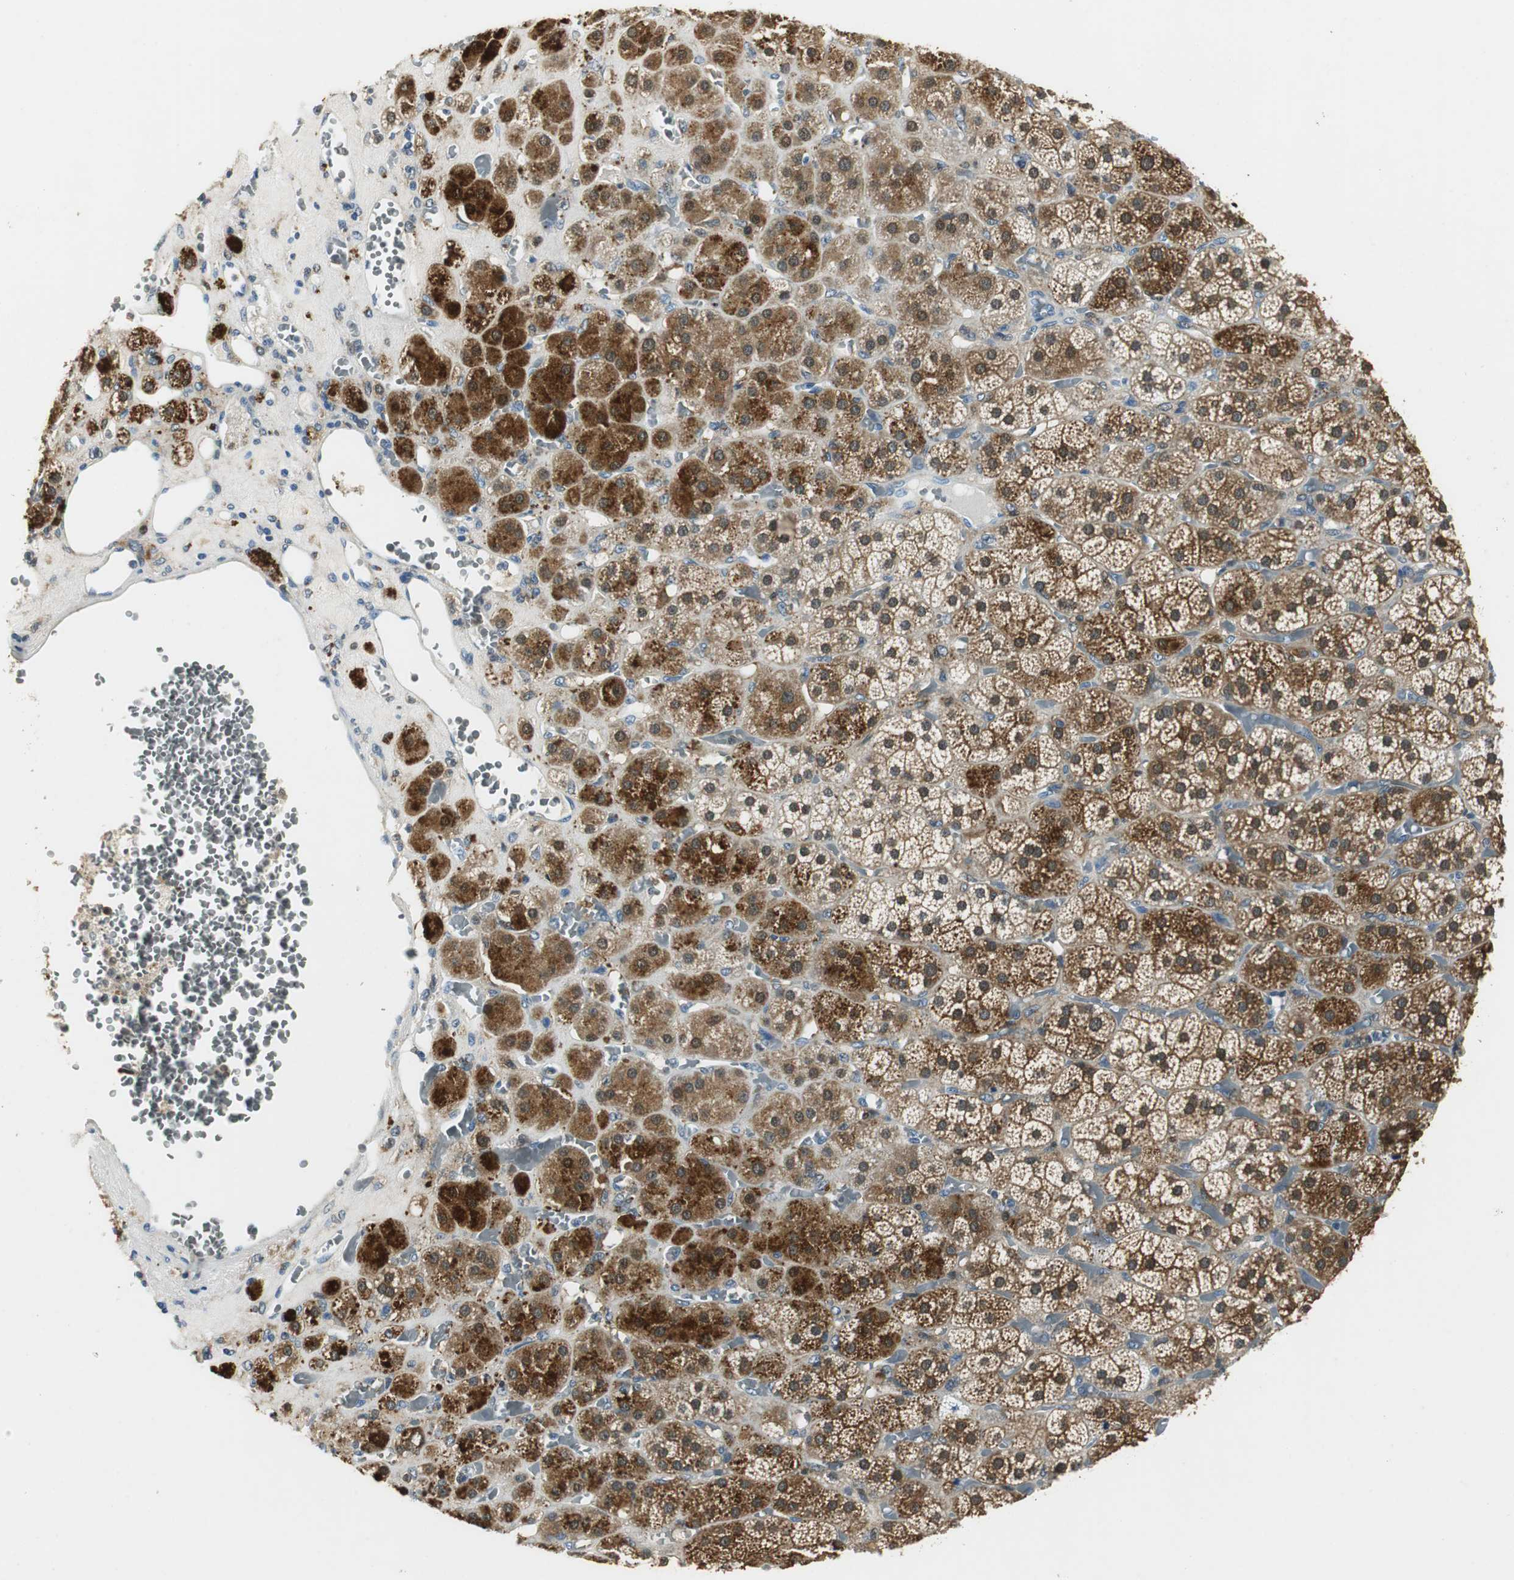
{"staining": {"intensity": "strong", "quantity": ">75%", "location": "cytoplasmic/membranous"}, "tissue": "adrenal gland", "cell_type": "Glandular cells", "image_type": "normal", "snomed": [{"axis": "morphology", "description": "Normal tissue, NOS"}, {"axis": "topography", "description": "Adrenal gland"}], "caption": "DAB (3,3'-diaminobenzidine) immunohistochemical staining of benign human adrenal gland shows strong cytoplasmic/membranous protein staining in about >75% of glandular cells.", "gene": "ME1", "patient": {"sex": "female", "age": 71}}